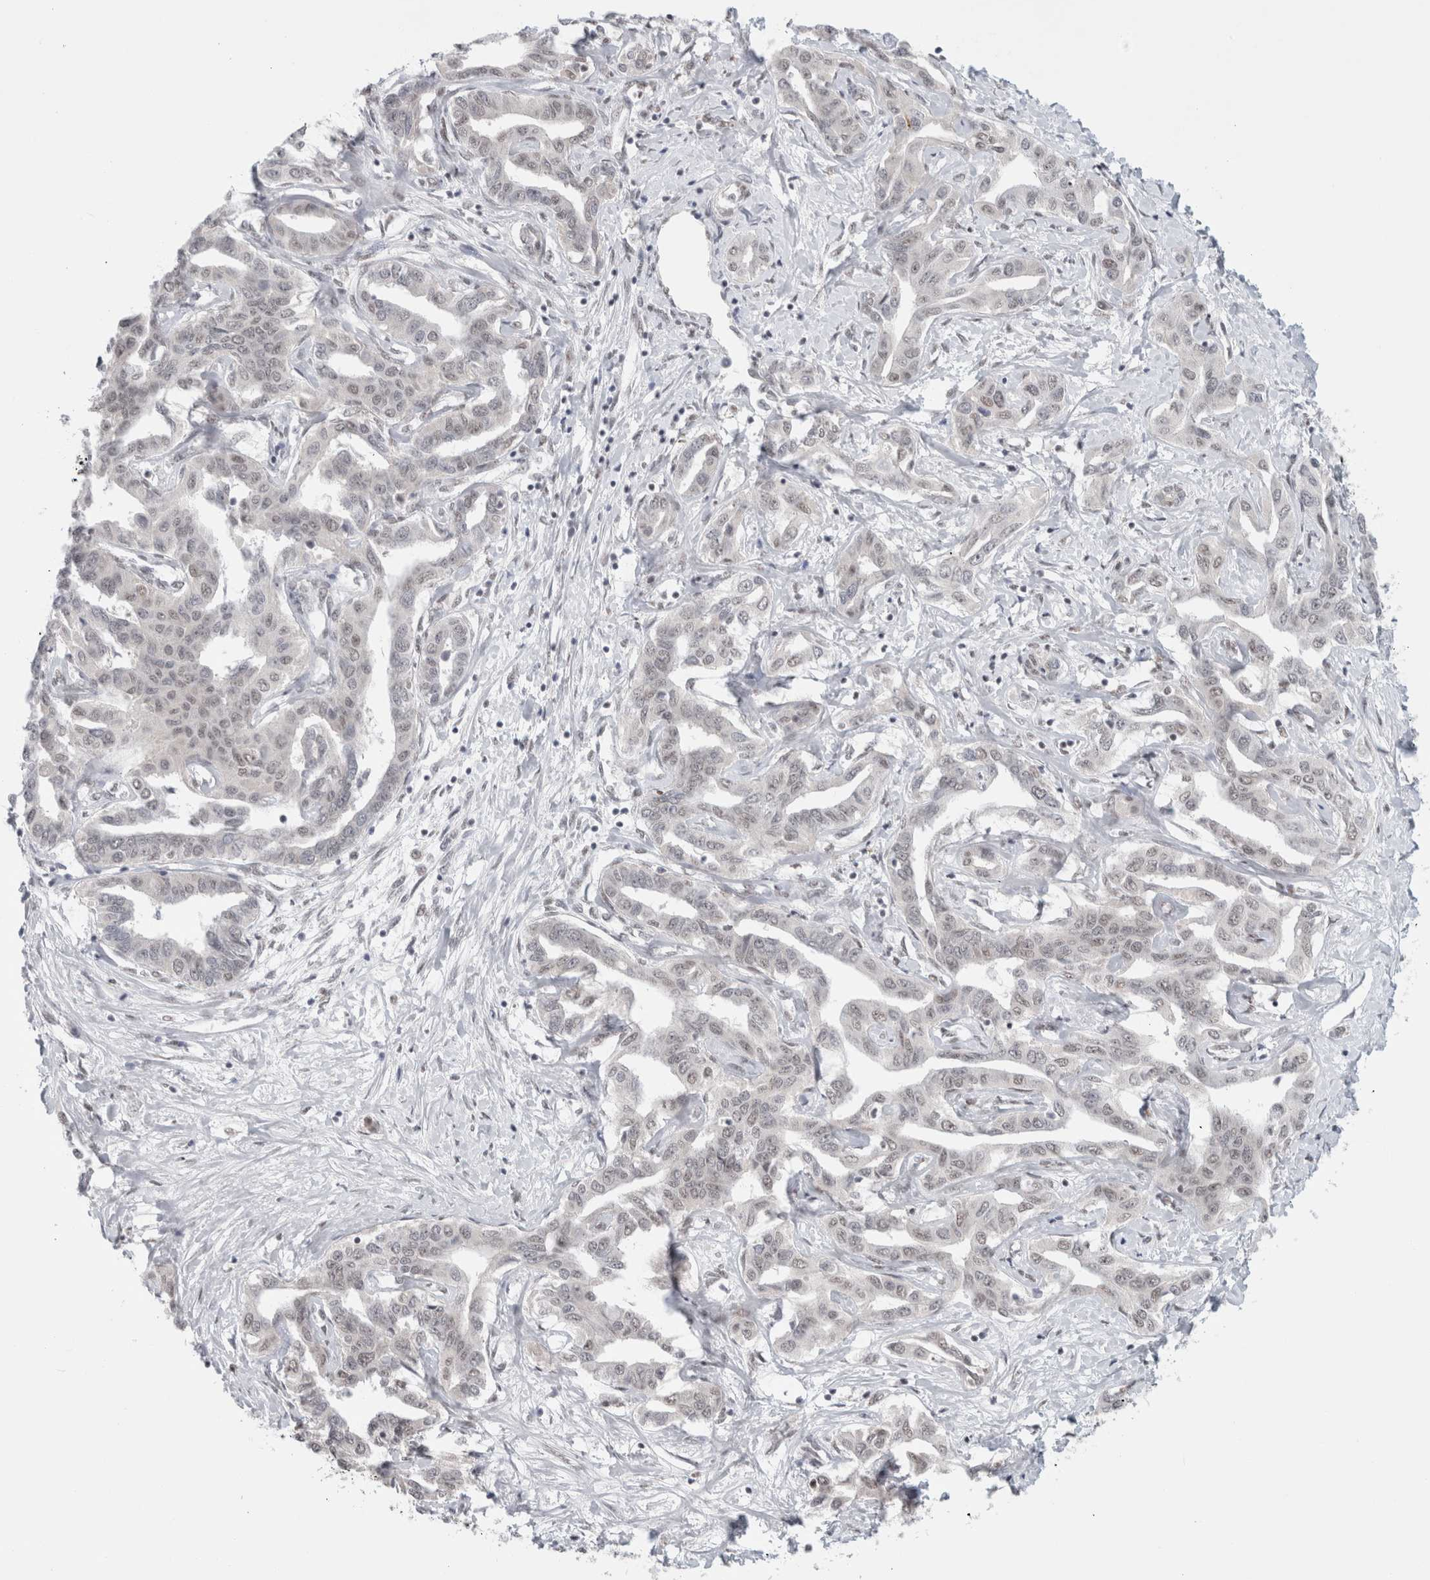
{"staining": {"intensity": "weak", "quantity": "<25%", "location": "nuclear"}, "tissue": "liver cancer", "cell_type": "Tumor cells", "image_type": "cancer", "snomed": [{"axis": "morphology", "description": "Cholangiocarcinoma"}, {"axis": "topography", "description": "Liver"}], "caption": "An immunohistochemistry (IHC) photomicrograph of liver cholangiocarcinoma is shown. There is no staining in tumor cells of liver cholangiocarcinoma.", "gene": "TRMT12", "patient": {"sex": "male", "age": 59}}